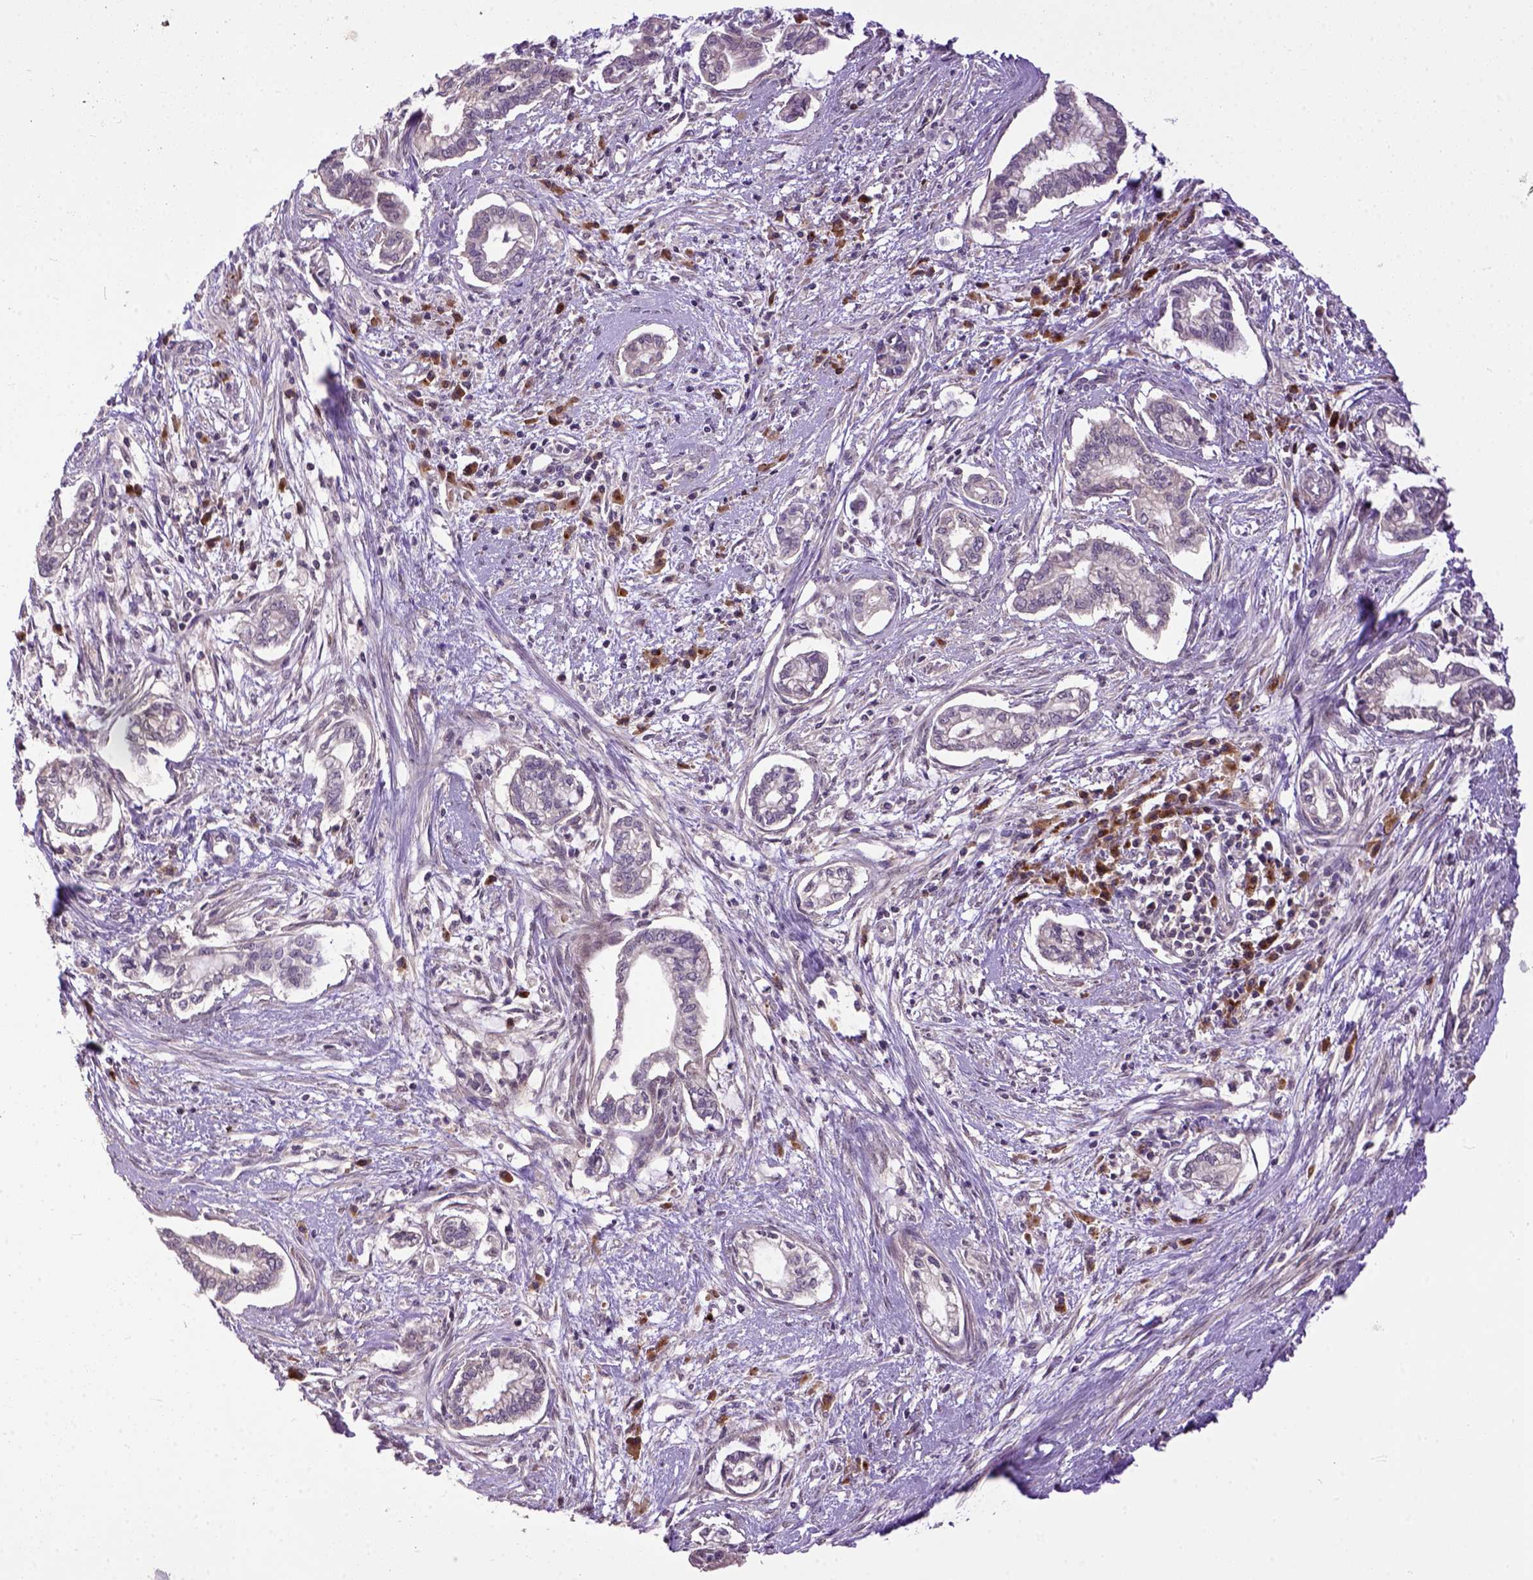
{"staining": {"intensity": "negative", "quantity": "none", "location": "none"}, "tissue": "cervical cancer", "cell_type": "Tumor cells", "image_type": "cancer", "snomed": [{"axis": "morphology", "description": "Adenocarcinoma, NOS"}, {"axis": "topography", "description": "Cervix"}], "caption": "An image of cervical cancer (adenocarcinoma) stained for a protein displays no brown staining in tumor cells.", "gene": "CPNE1", "patient": {"sex": "female", "age": 62}}